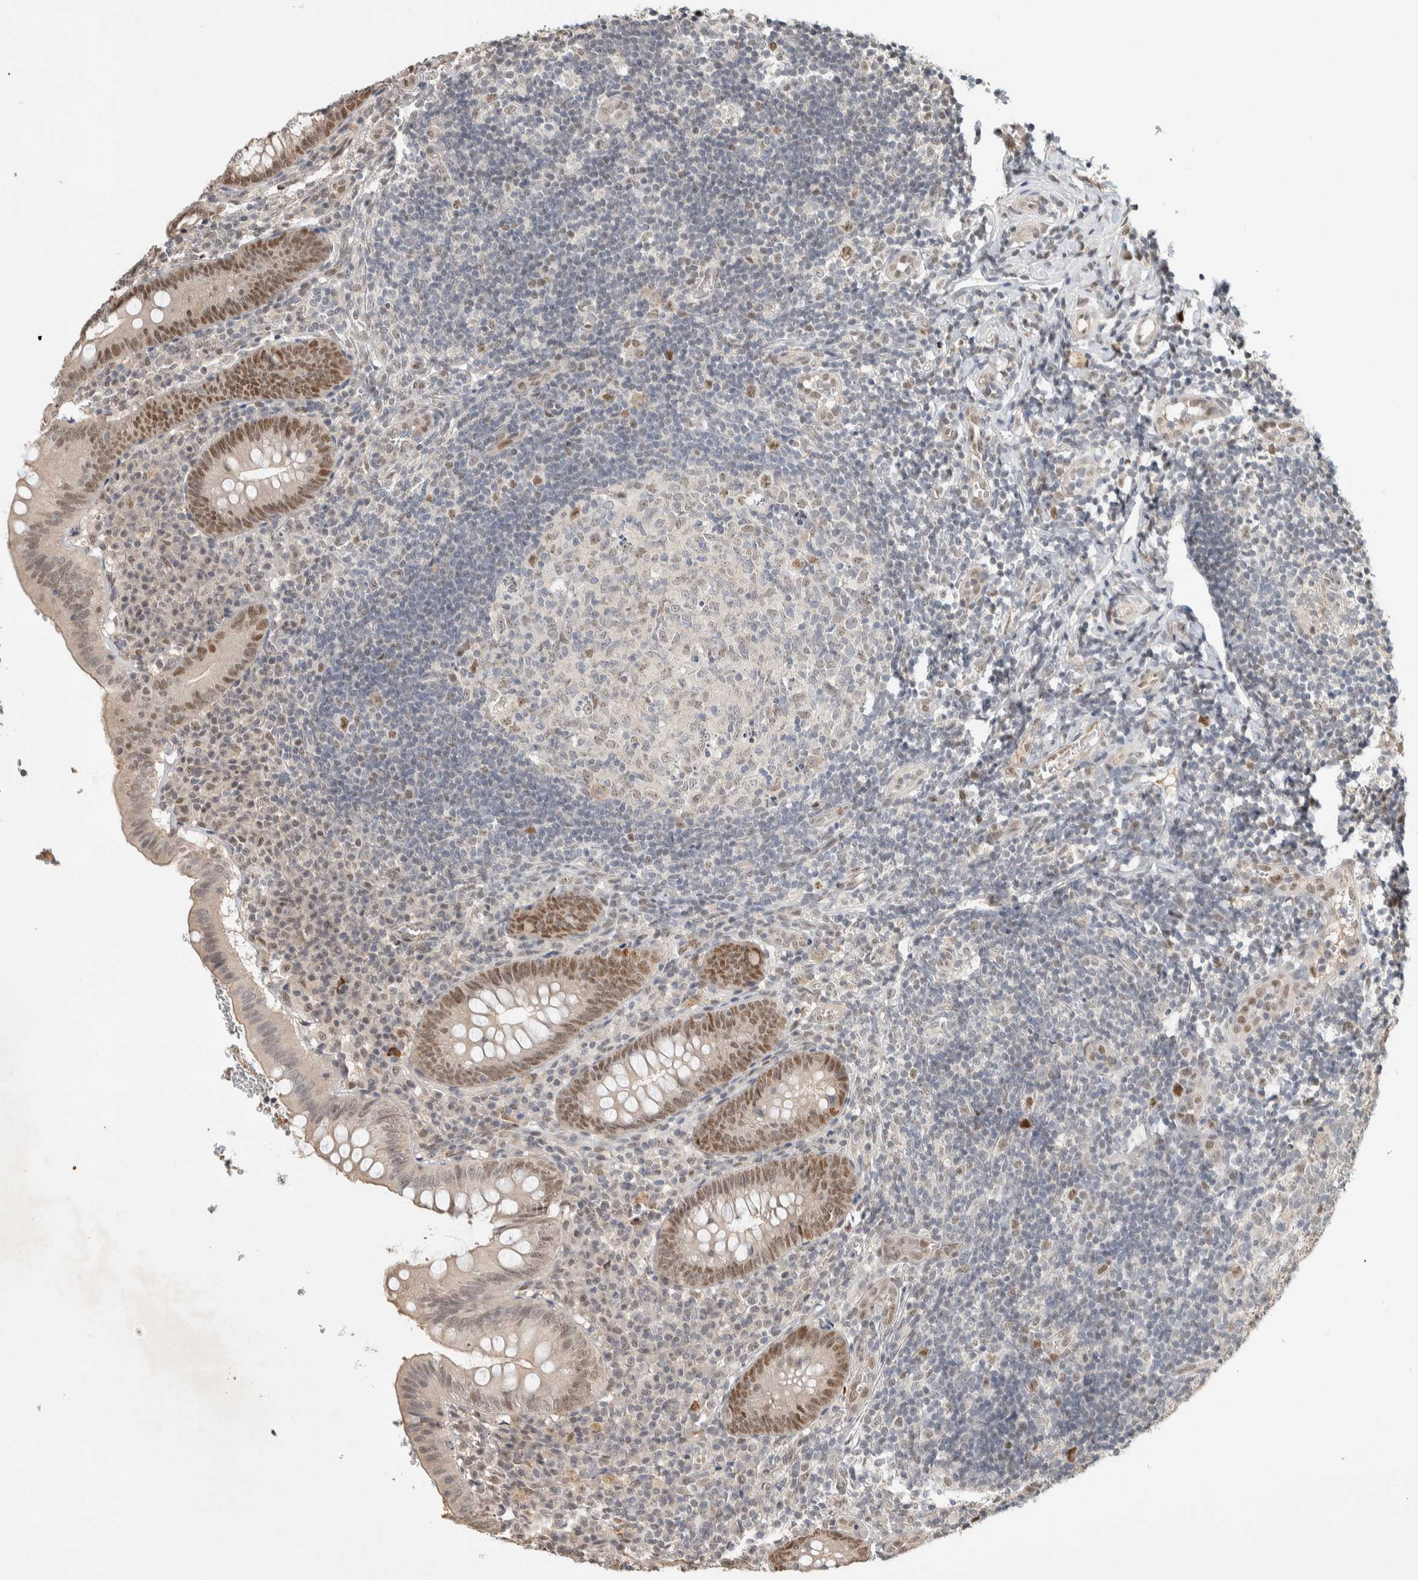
{"staining": {"intensity": "moderate", "quantity": ">75%", "location": "nuclear"}, "tissue": "appendix", "cell_type": "Glandular cells", "image_type": "normal", "snomed": [{"axis": "morphology", "description": "Normal tissue, NOS"}, {"axis": "topography", "description": "Appendix"}], "caption": "A high-resolution photomicrograph shows immunohistochemistry (IHC) staining of benign appendix, which exhibits moderate nuclear expression in approximately >75% of glandular cells. (DAB = brown stain, brightfield microscopy at high magnification).", "gene": "PUS7", "patient": {"sex": "male", "age": 8}}